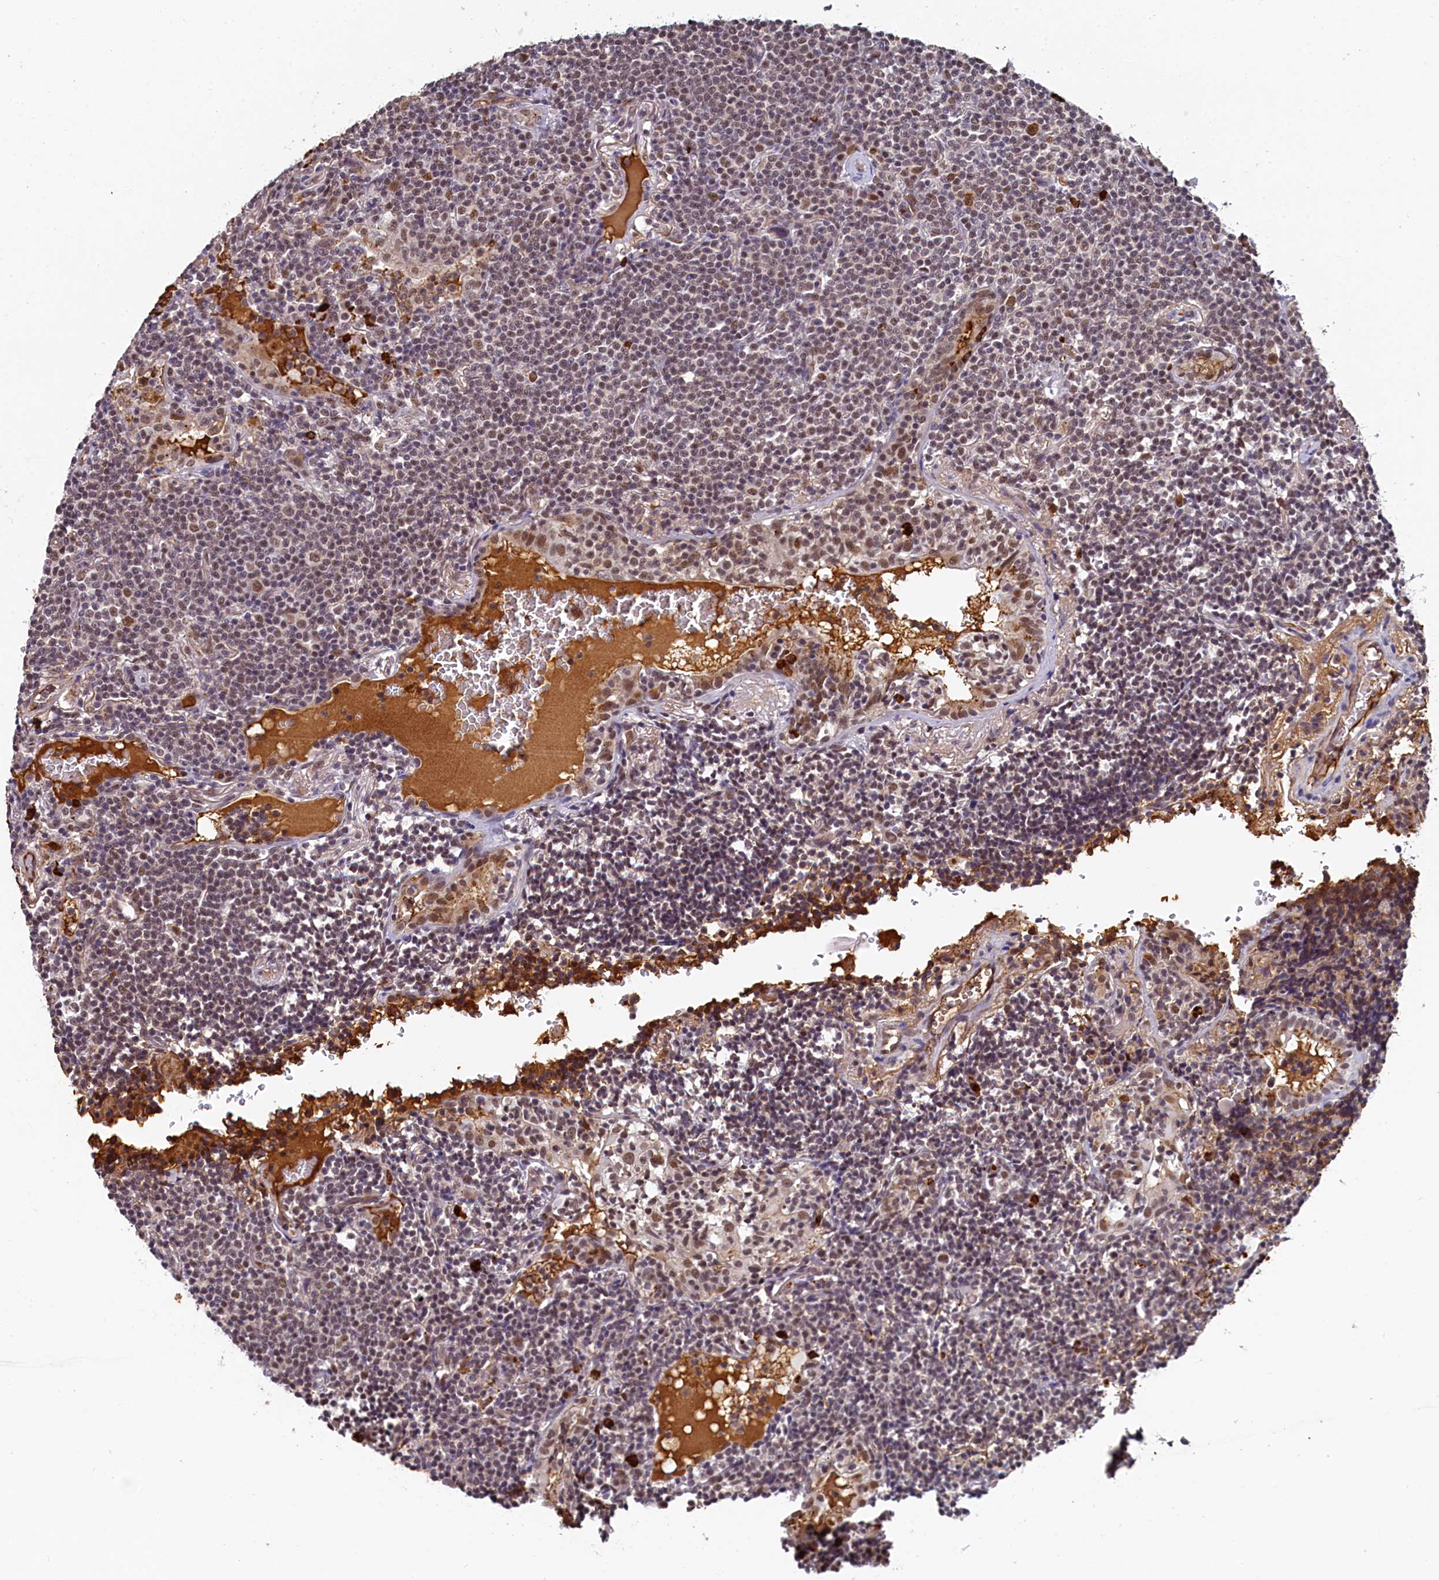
{"staining": {"intensity": "moderate", "quantity": "<25%", "location": "nuclear"}, "tissue": "lymphoma", "cell_type": "Tumor cells", "image_type": "cancer", "snomed": [{"axis": "morphology", "description": "Malignant lymphoma, non-Hodgkin's type, Low grade"}, {"axis": "topography", "description": "Lung"}], "caption": "The immunohistochemical stain labels moderate nuclear positivity in tumor cells of malignant lymphoma, non-Hodgkin's type (low-grade) tissue.", "gene": "INTS14", "patient": {"sex": "female", "age": 71}}